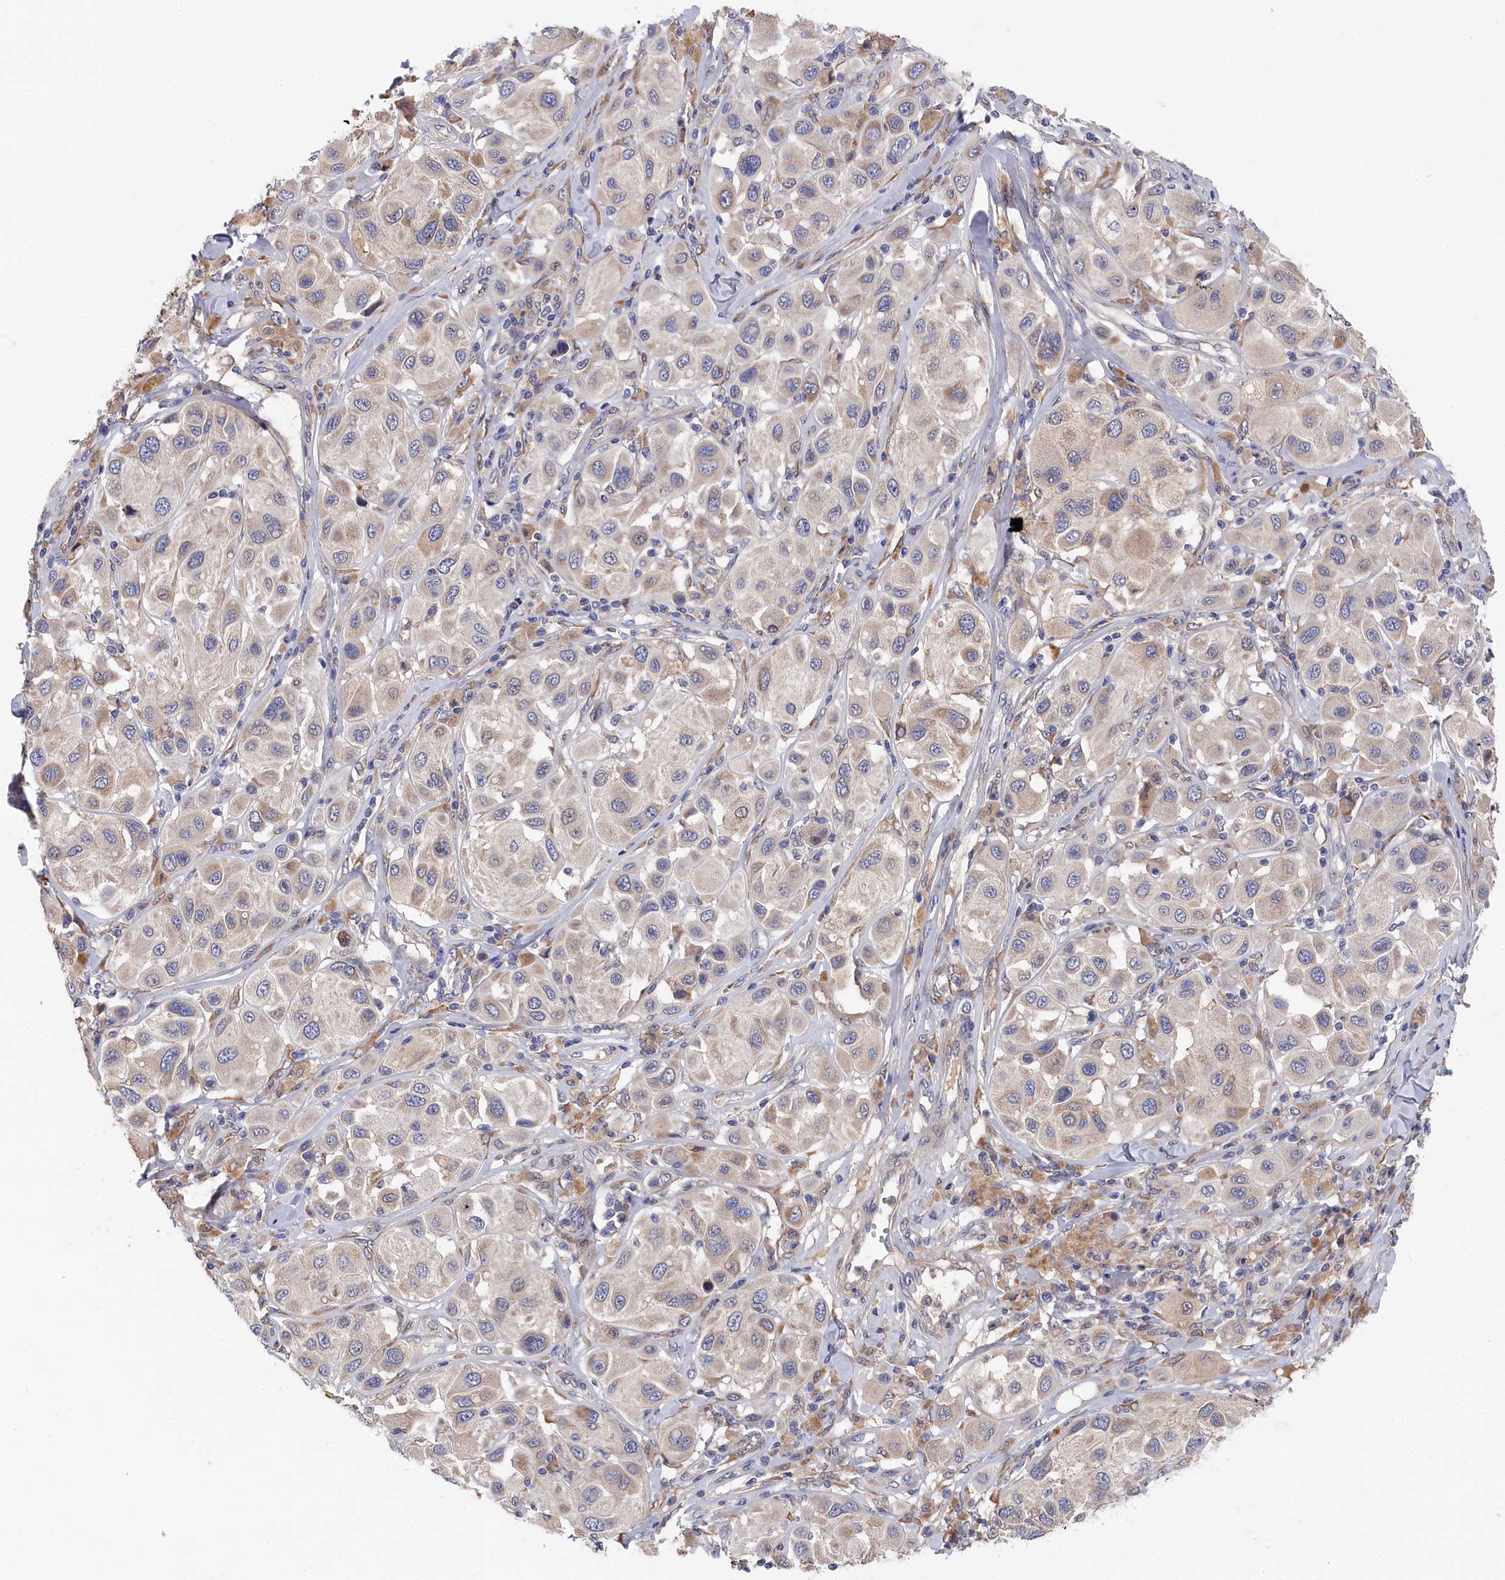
{"staining": {"intensity": "negative", "quantity": "none", "location": "none"}, "tissue": "melanoma", "cell_type": "Tumor cells", "image_type": "cancer", "snomed": [{"axis": "morphology", "description": "Malignant melanoma, Metastatic site"}, {"axis": "topography", "description": "Skin"}], "caption": "Tumor cells show no significant expression in malignant melanoma (metastatic site).", "gene": "CYB5D2", "patient": {"sex": "male", "age": 41}}